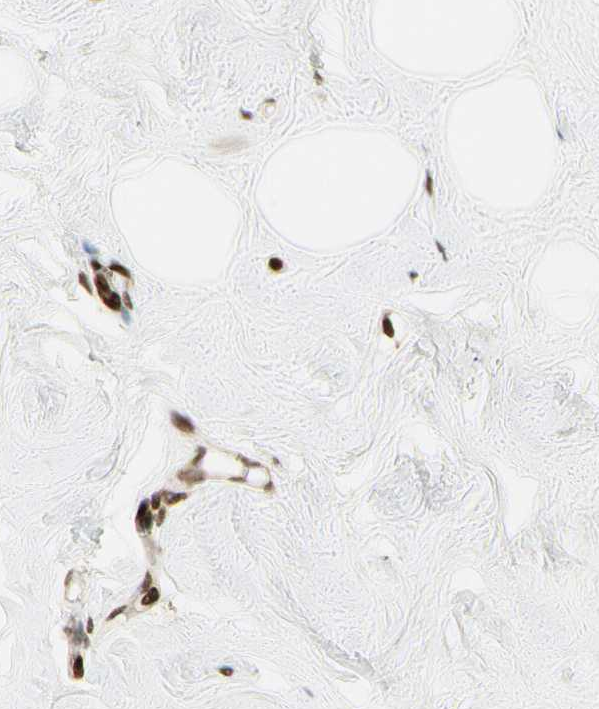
{"staining": {"intensity": "moderate", "quantity": ">75%", "location": "nuclear"}, "tissue": "breast", "cell_type": "Adipocytes", "image_type": "normal", "snomed": [{"axis": "morphology", "description": "Normal tissue, NOS"}, {"axis": "topography", "description": "Breast"}], "caption": "Adipocytes demonstrate medium levels of moderate nuclear positivity in about >75% of cells in normal breast.", "gene": "TSHZ3", "patient": {"sex": "female", "age": 23}}